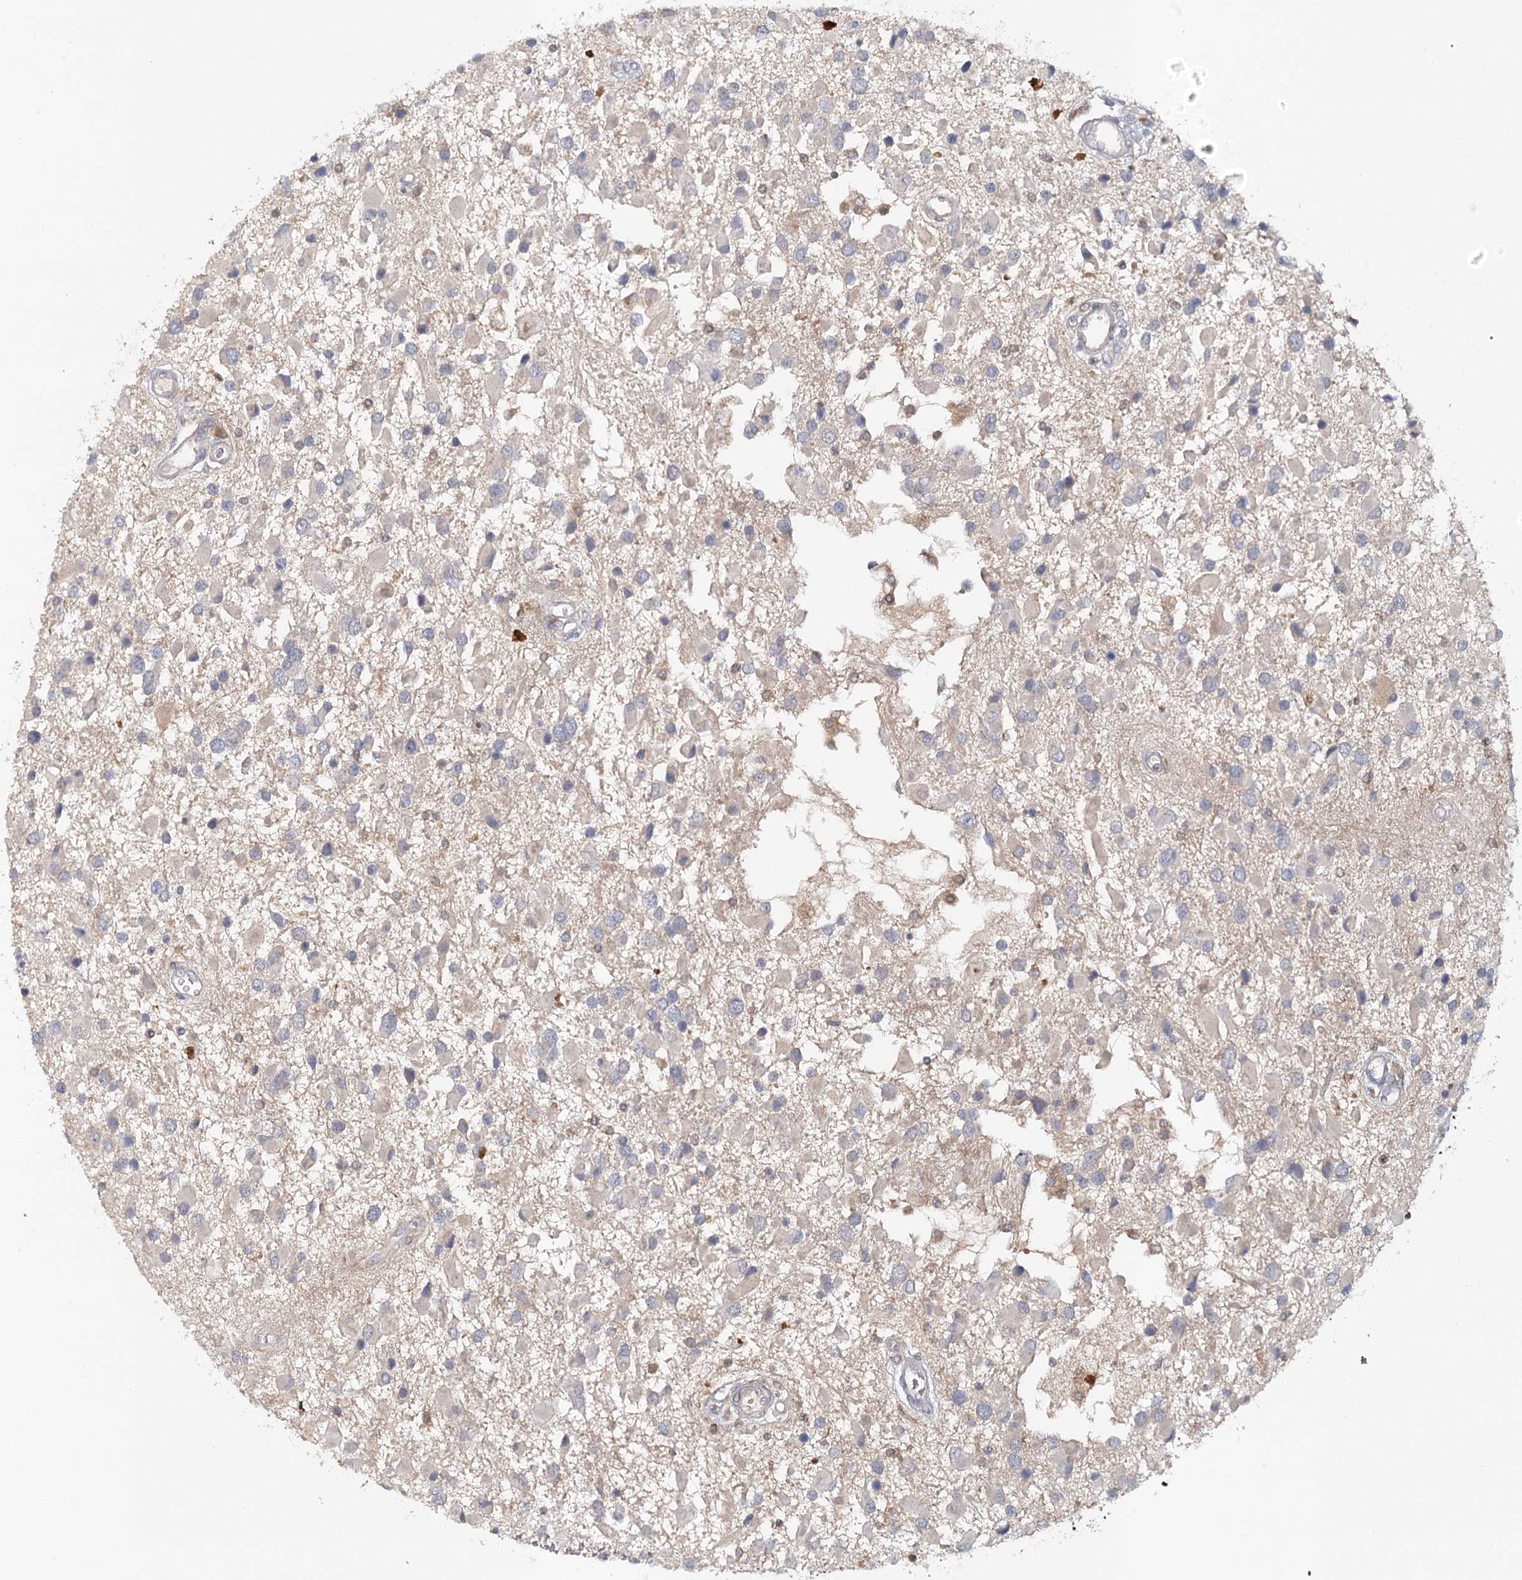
{"staining": {"intensity": "negative", "quantity": "none", "location": "none"}, "tissue": "glioma", "cell_type": "Tumor cells", "image_type": "cancer", "snomed": [{"axis": "morphology", "description": "Glioma, malignant, High grade"}, {"axis": "topography", "description": "Brain"}], "caption": "Protein analysis of glioma displays no significant staining in tumor cells.", "gene": "SLC41A2", "patient": {"sex": "male", "age": 53}}